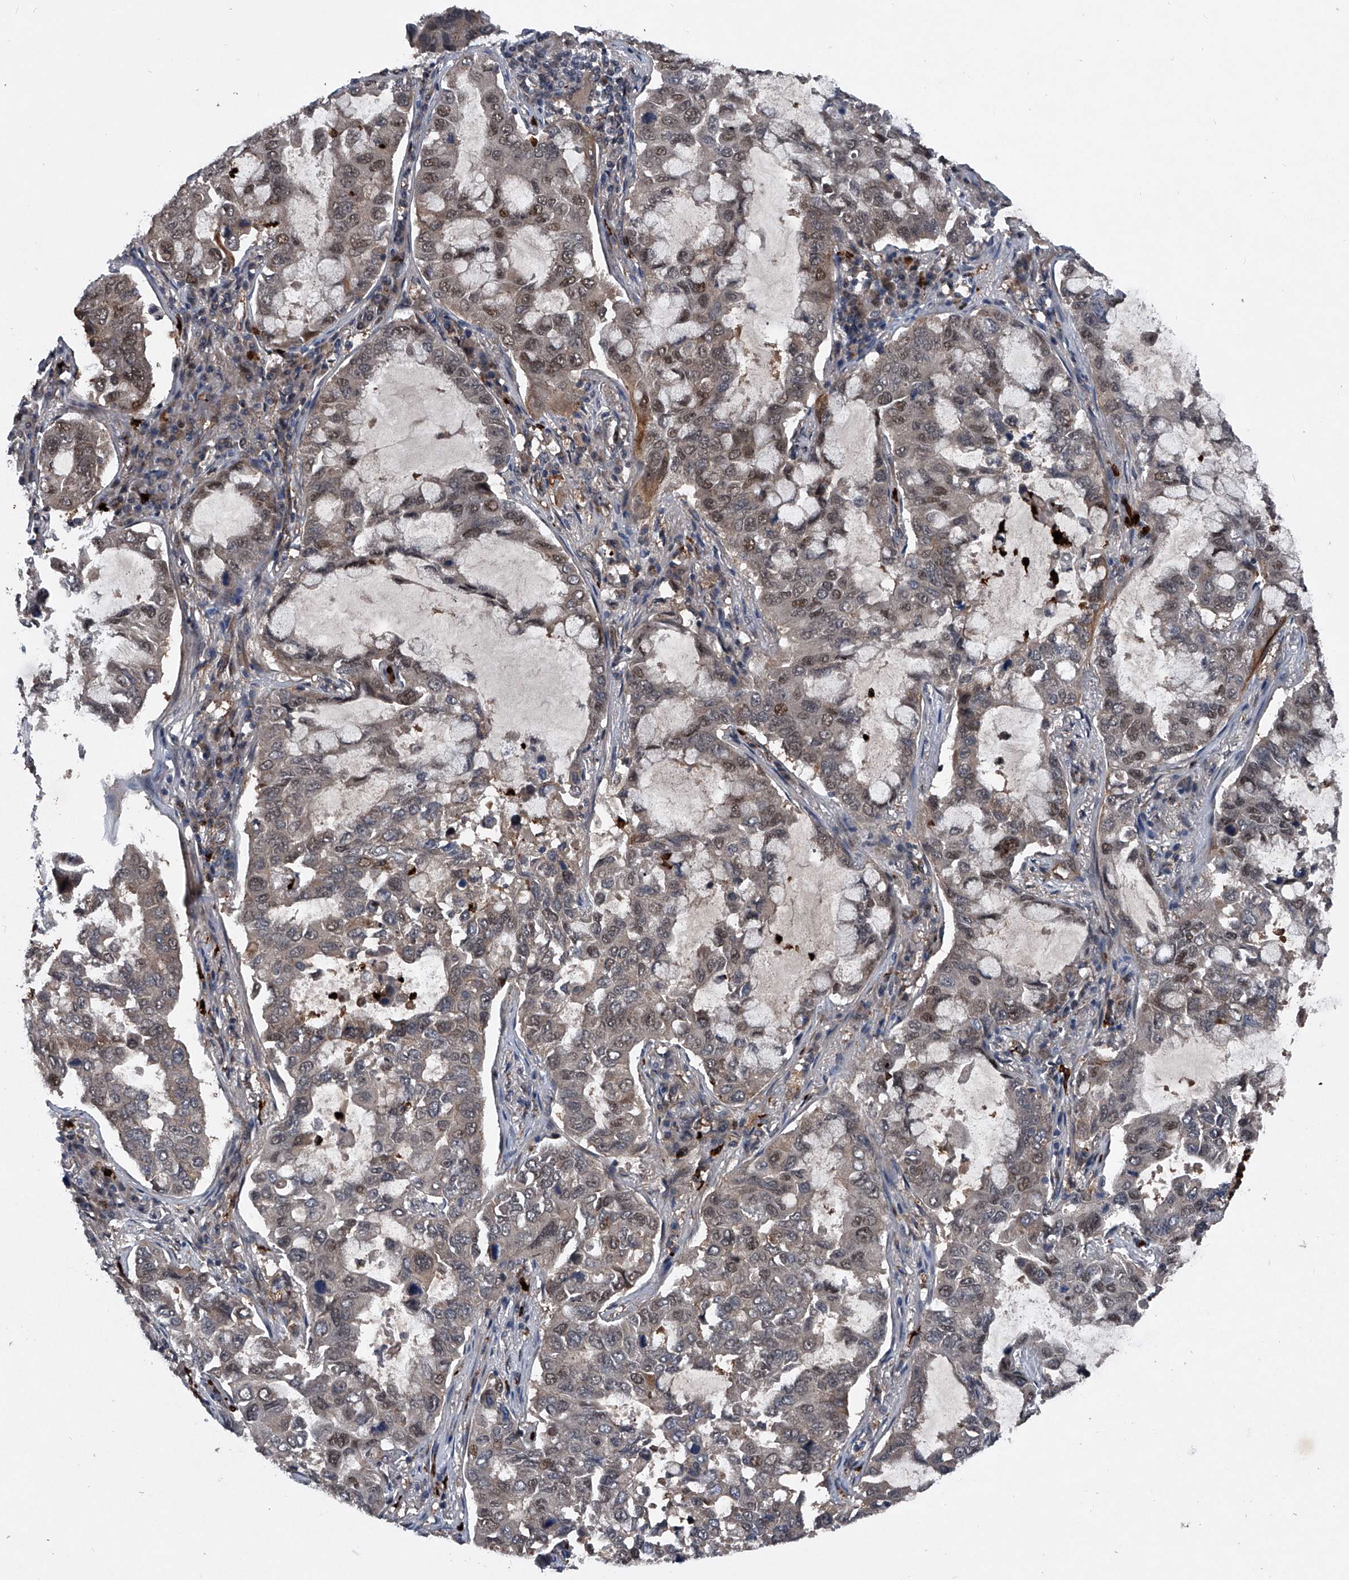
{"staining": {"intensity": "strong", "quantity": "25%-75%", "location": "cytoplasmic/membranous,nuclear"}, "tissue": "lung cancer", "cell_type": "Tumor cells", "image_type": "cancer", "snomed": [{"axis": "morphology", "description": "Adenocarcinoma, NOS"}, {"axis": "topography", "description": "Lung"}], "caption": "Tumor cells exhibit high levels of strong cytoplasmic/membranous and nuclear expression in about 25%-75% of cells in lung cancer (adenocarcinoma). (Stains: DAB in brown, nuclei in blue, Microscopy: brightfield microscopy at high magnification).", "gene": "MAPKAP1", "patient": {"sex": "male", "age": 64}}